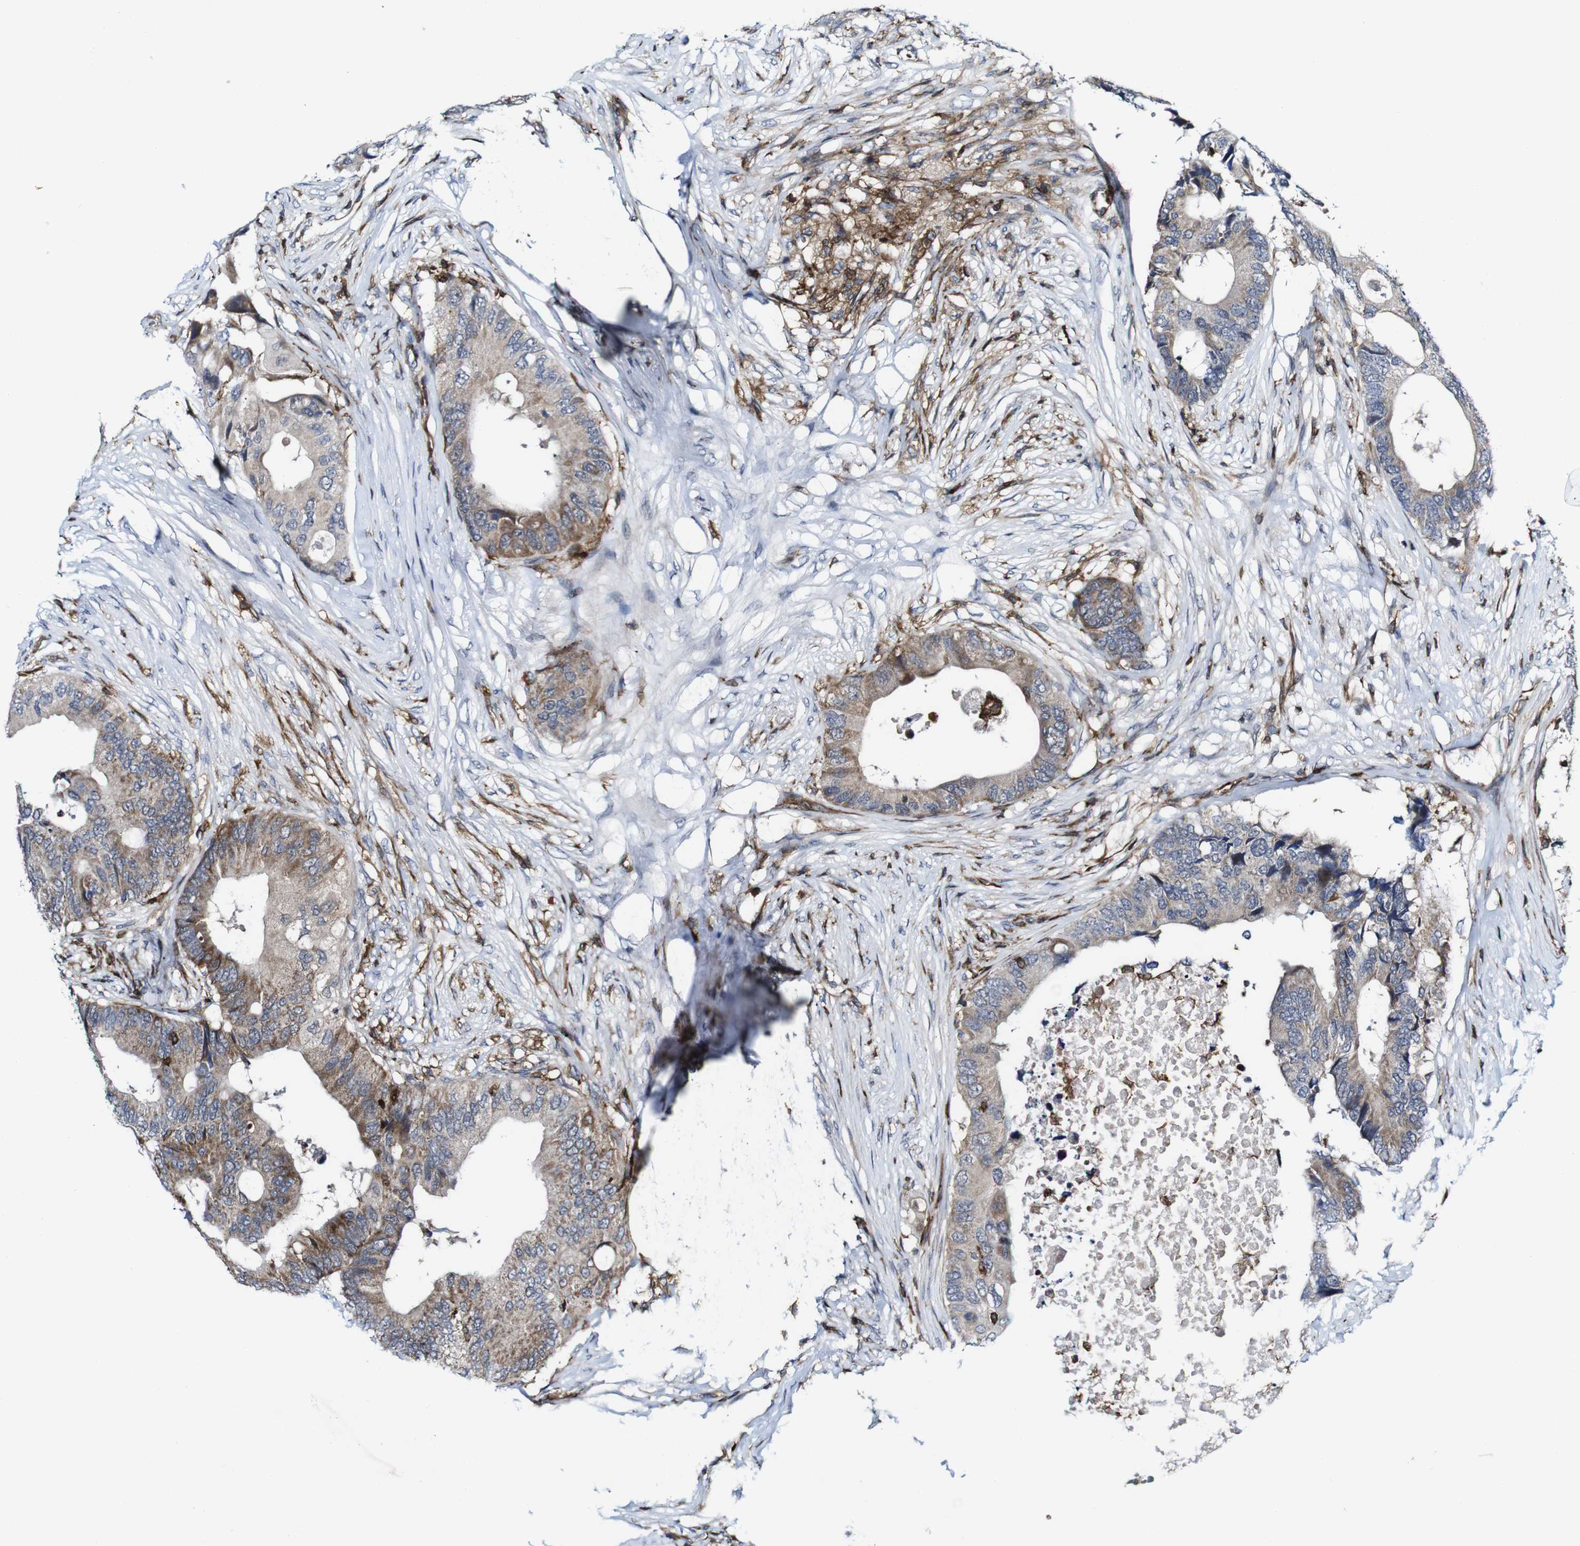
{"staining": {"intensity": "weak", "quantity": ">75%", "location": "cytoplasmic/membranous"}, "tissue": "colorectal cancer", "cell_type": "Tumor cells", "image_type": "cancer", "snomed": [{"axis": "morphology", "description": "Adenocarcinoma, NOS"}, {"axis": "topography", "description": "Colon"}], "caption": "Weak cytoplasmic/membranous positivity for a protein is identified in about >75% of tumor cells of colorectal cancer (adenocarcinoma) using IHC.", "gene": "JAK2", "patient": {"sex": "male", "age": 71}}